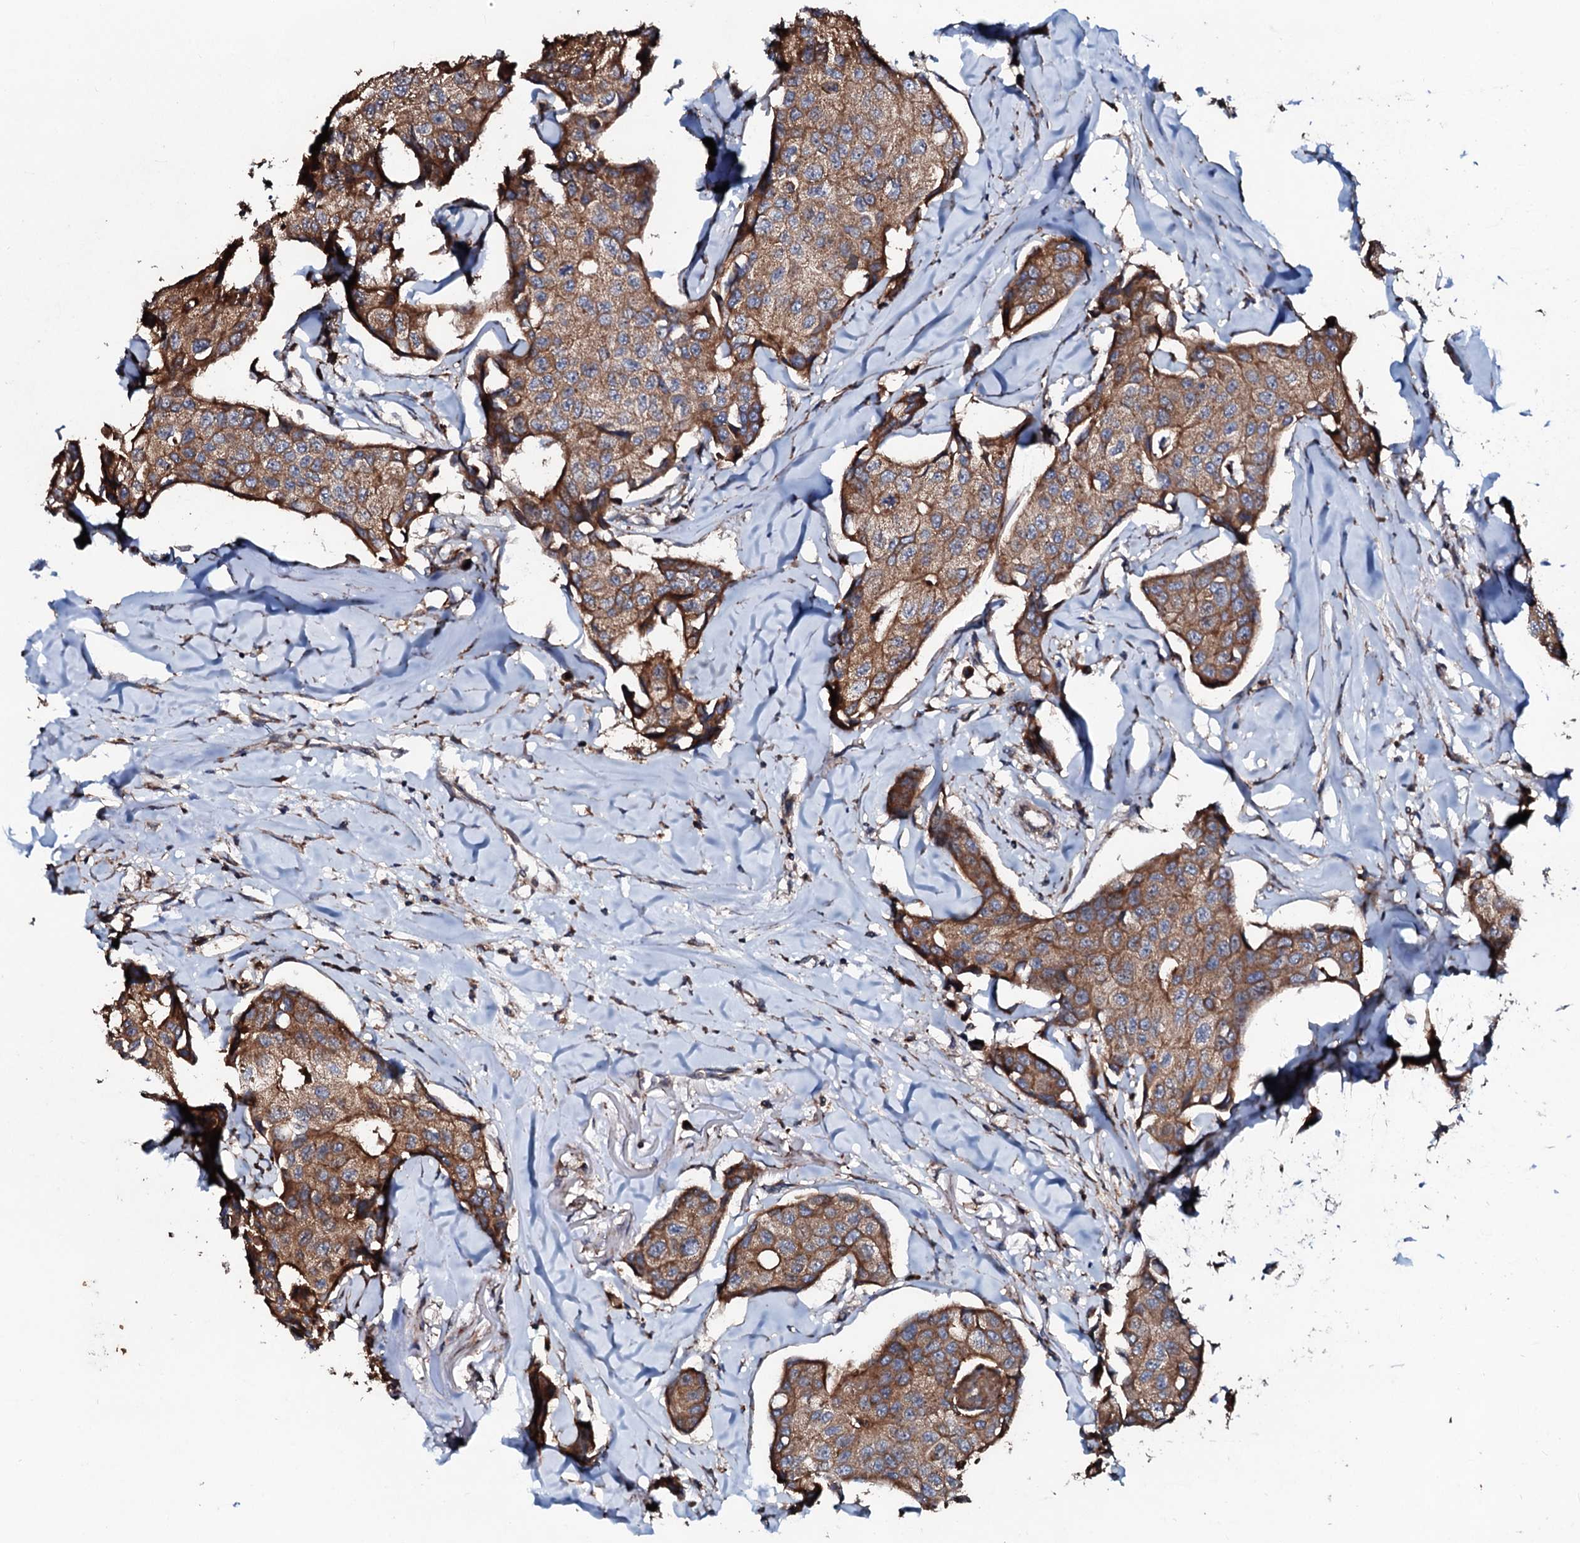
{"staining": {"intensity": "moderate", "quantity": ">75%", "location": "cytoplasmic/membranous"}, "tissue": "breast cancer", "cell_type": "Tumor cells", "image_type": "cancer", "snomed": [{"axis": "morphology", "description": "Duct carcinoma"}, {"axis": "topography", "description": "Breast"}], "caption": "Immunohistochemical staining of human breast cancer demonstrates medium levels of moderate cytoplasmic/membranous expression in about >75% of tumor cells.", "gene": "SDHAF2", "patient": {"sex": "female", "age": 80}}